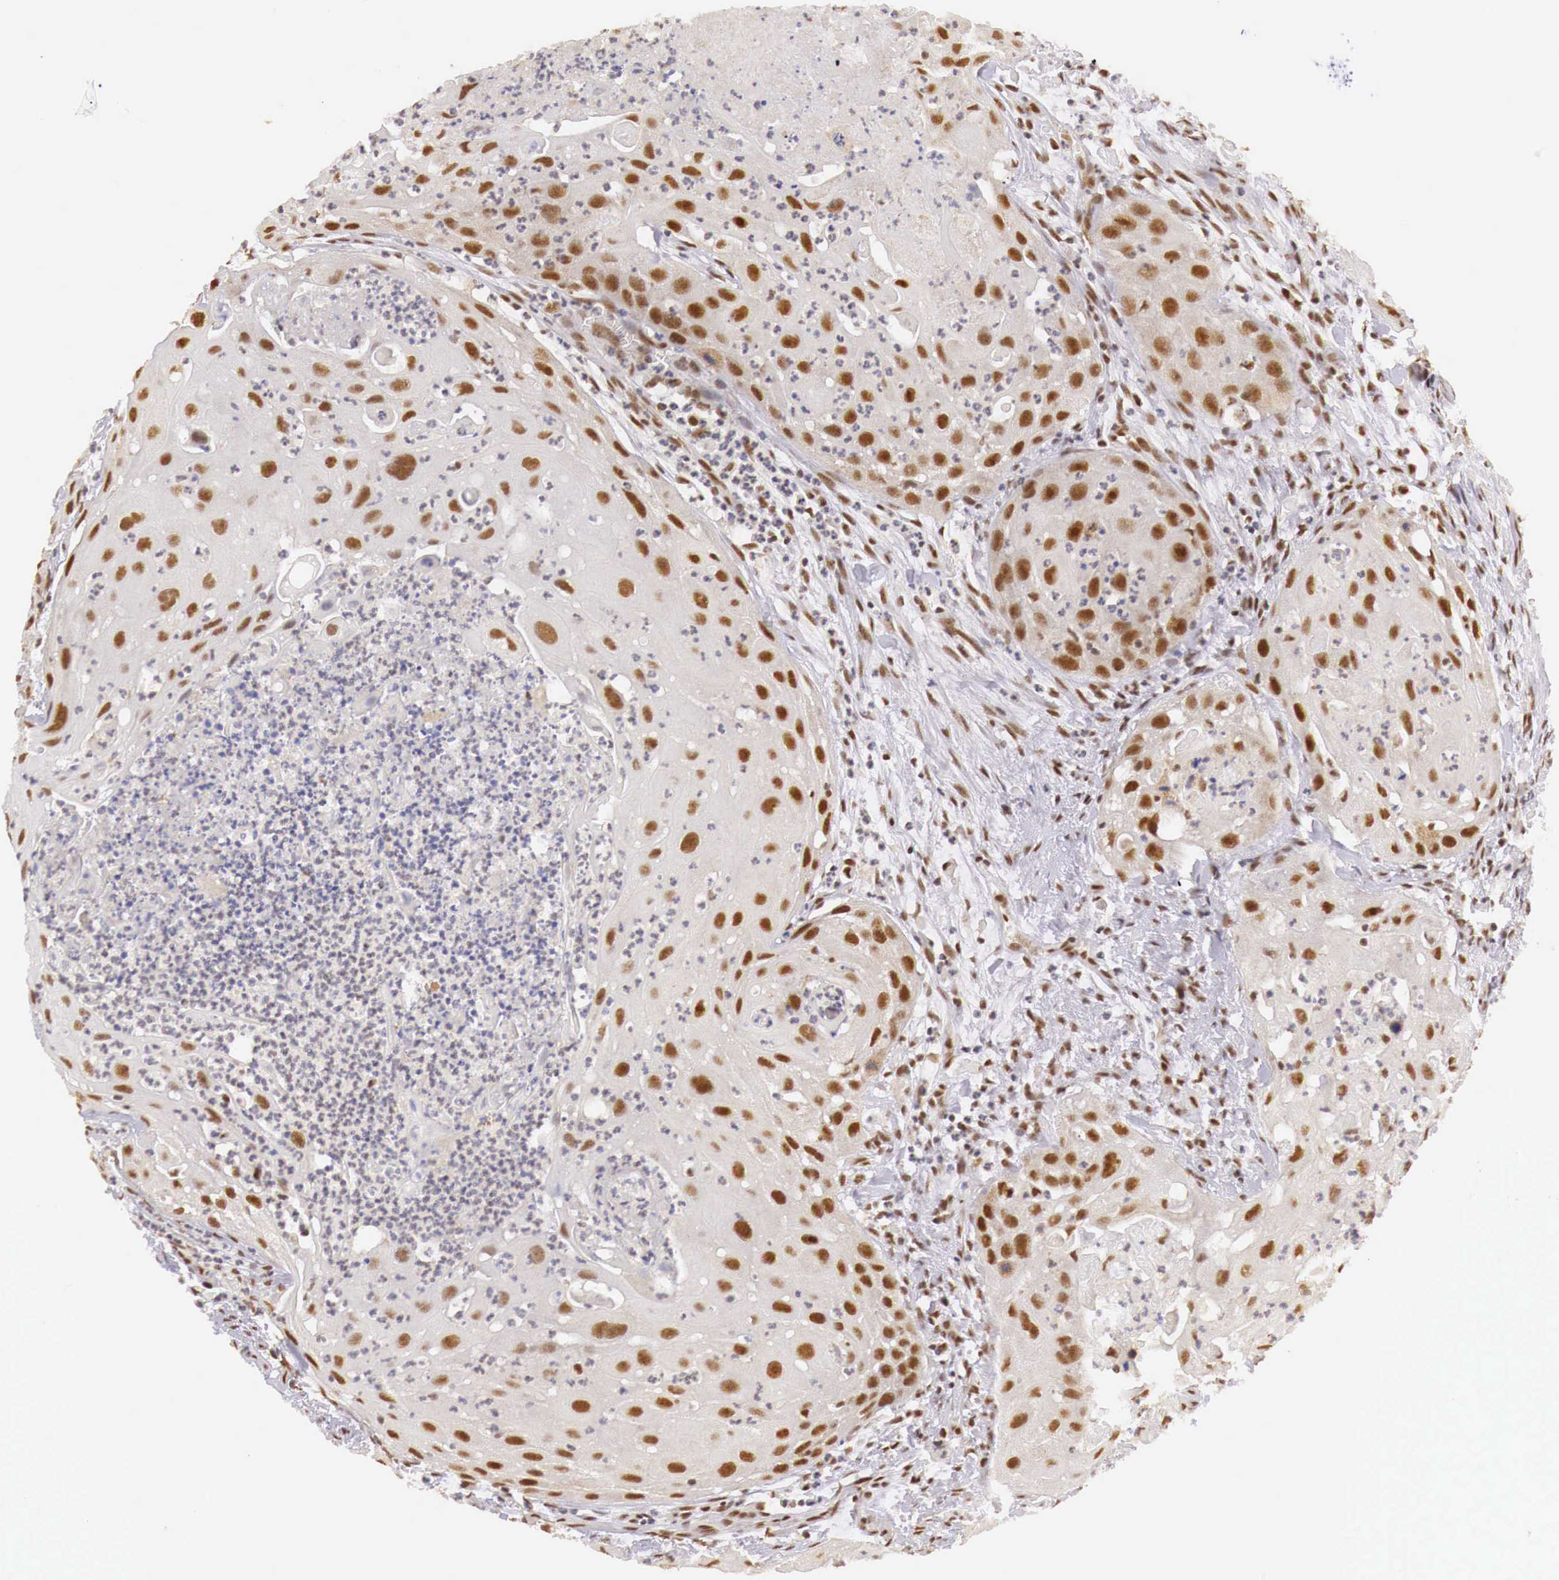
{"staining": {"intensity": "moderate", "quantity": ">75%", "location": "cytoplasmic/membranous,nuclear"}, "tissue": "head and neck cancer", "cell_type": "Tumor cells", "image_type": "cancer", "snomed": [{"axis": "morphology", "description": "Squamous cell carcinoma, NOS"}, {"axis": "topography", "description": "Head-Neck"}], "caption": "A medium amount of moderate cytoplasmic/membranous and nuclear staining is present in approximately >75% of tumor cells in head and neck cancer (squamous cell carcinoma) tissue. (Stains: DAB (3,3'-diaminobenzidine) in brown, nuclei in blue, Microscopy: brightfield microscopy at high magnification).", "gene": "GPKOW", "patient": {"sex": "male", "age": 64}}